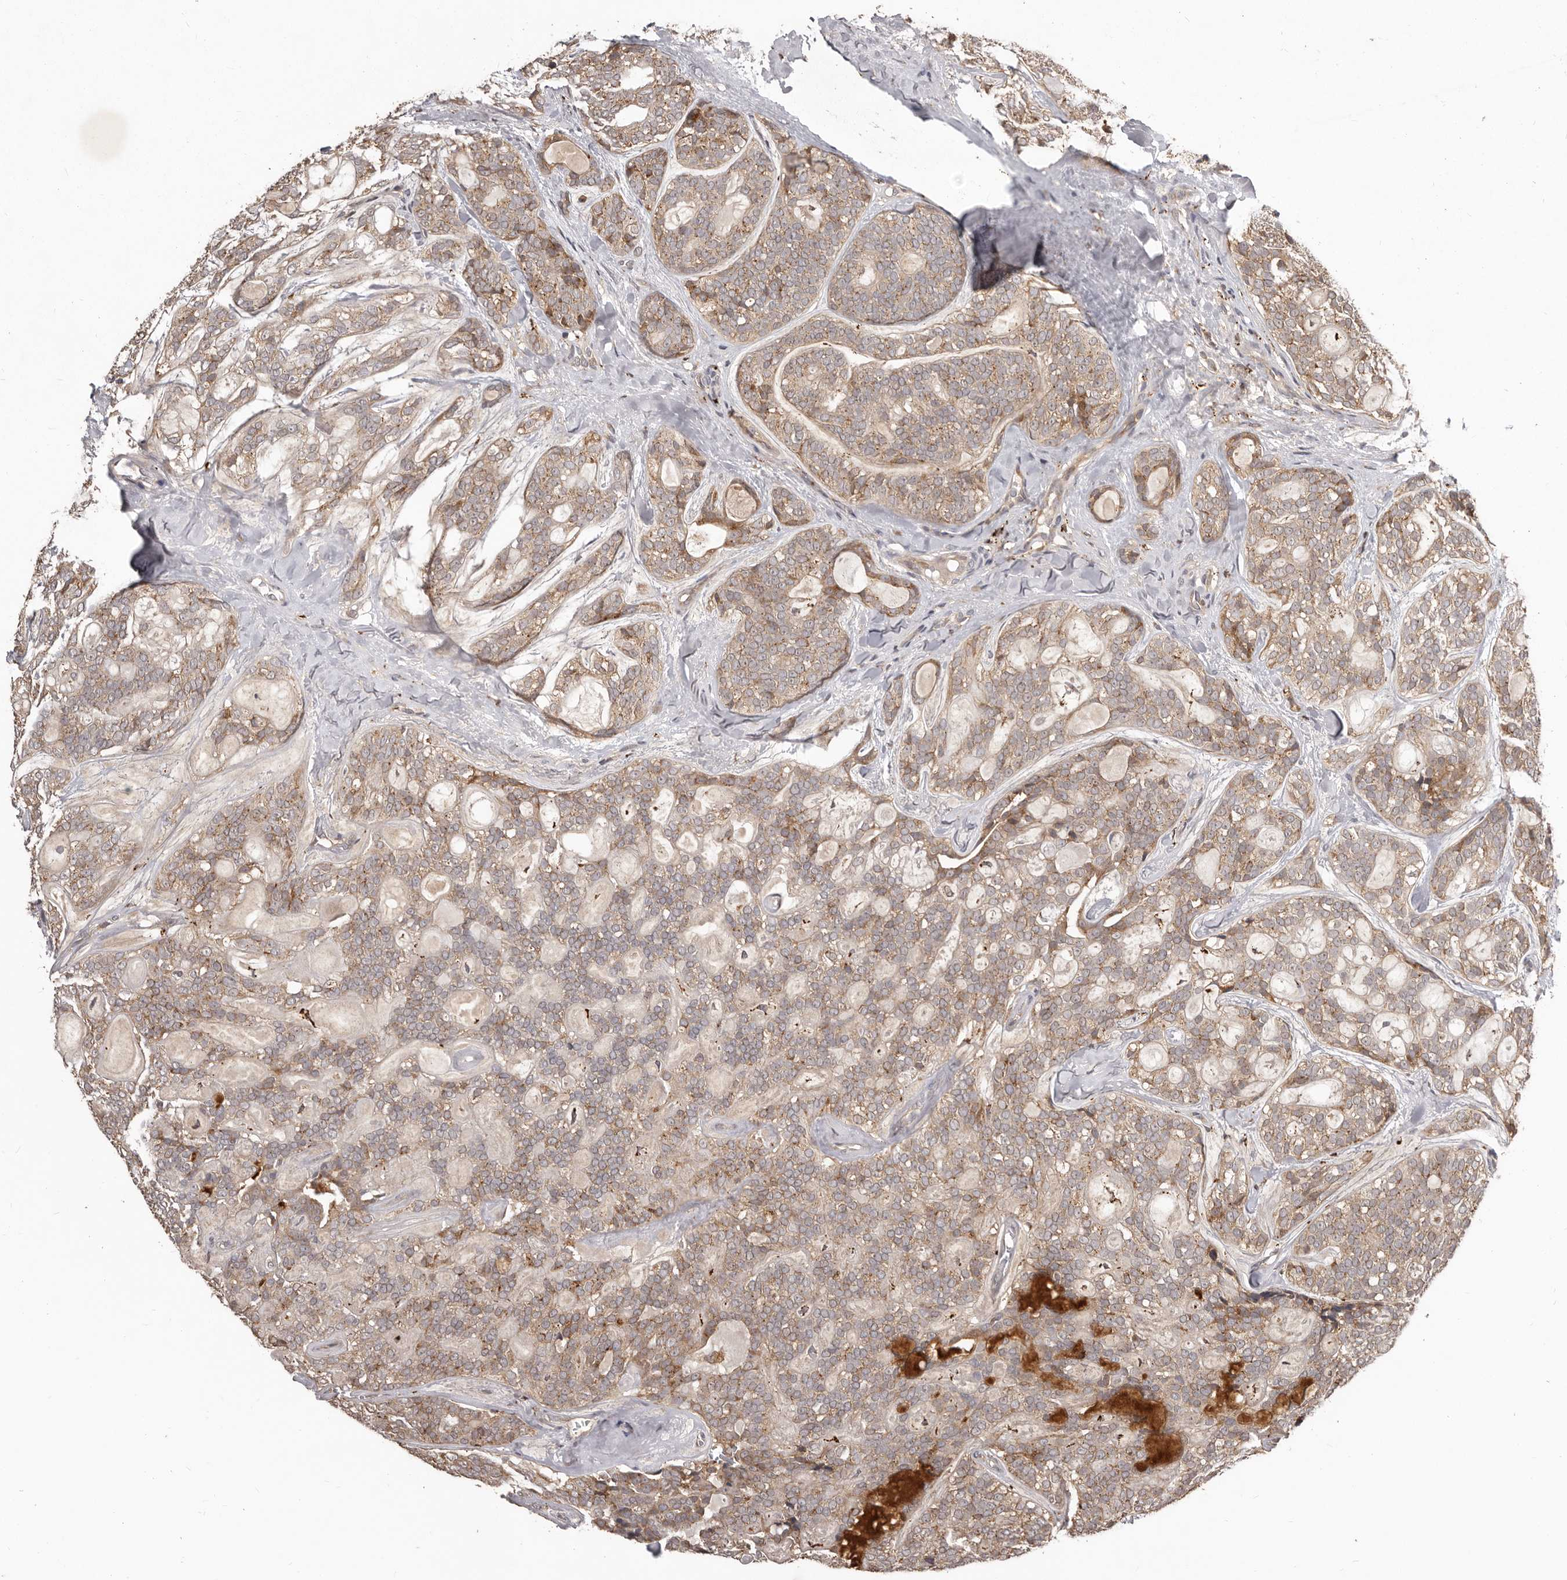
{"staining": {"intensity": "moderate", "quantity": ">75%", "location": "cytoplasmic/membranous"}, "tissue": "head and neck cancer", "cell_type": "Tumor cells", "image_type": "cancer", "snomed": [{"axis": "morphology", "description": "Adenocarcinoma, NOS"}, {"axis": "topography", "description": "Head-Neck"}], "caption": "The micrograph shows a brown stain indicating the presence of a protein in the cytoplasmic/membranous of tumor cells in head and neck cancer (adenocarcinoma).", "gene": "RNF187", "patient": {"sex": "male", "age": 66}}